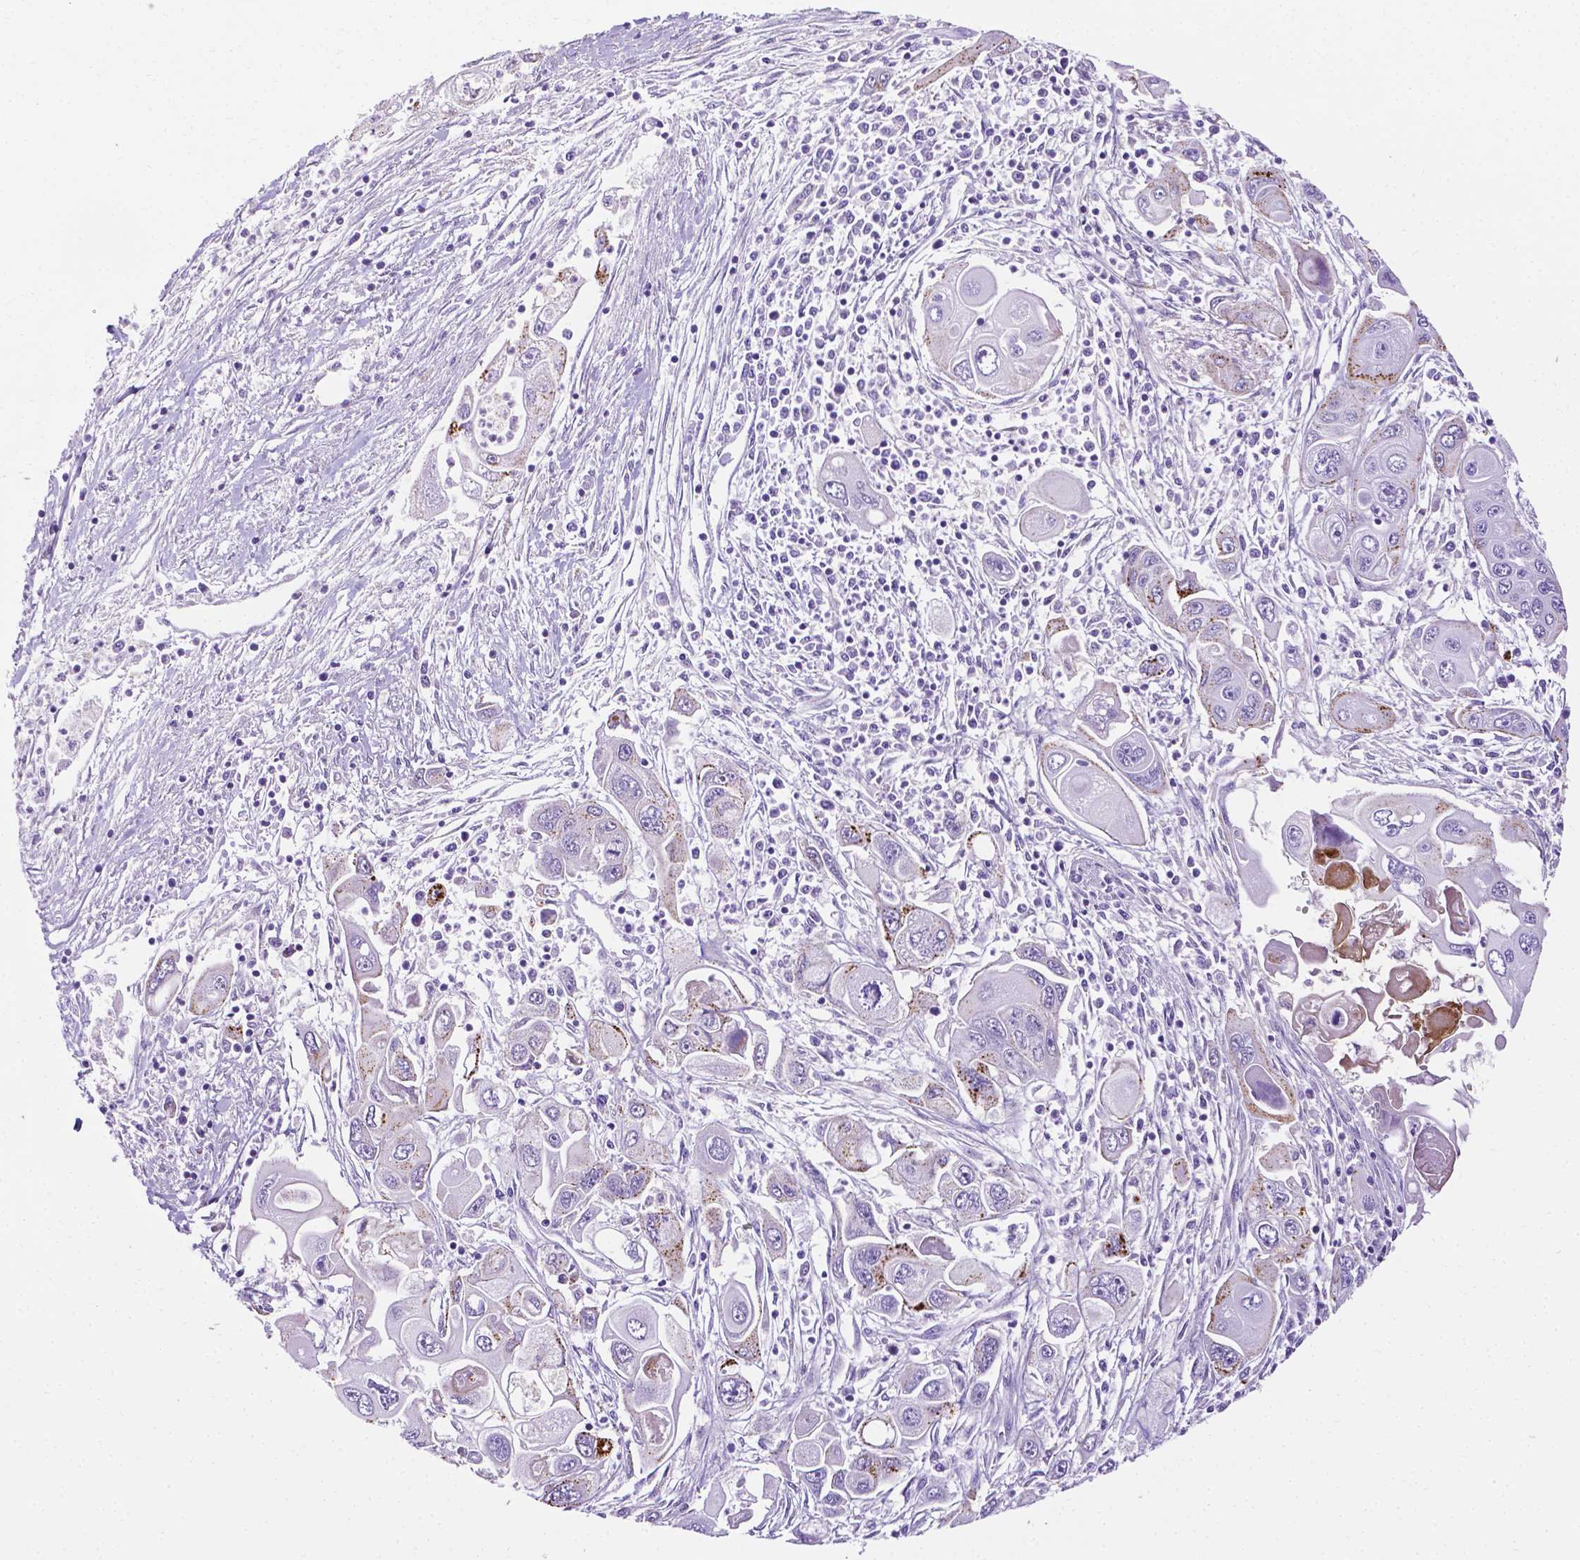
{"staining": {"intensity": "negative", "quantity": "none", "location": "none"}, "tissue": "pancreatic cancer", "cell_type": "Tumor cells", "image_type": "cancer", "snomed": [{"axis": "morphology", "description": "Adenocarcinoma, NOS"}, {"axis": "topography", "description": "Pancreas"}], "caption": "Pancreatic adenocarcinoma stained for a protein using immunohistochemistry (IHC) exhibits no positivity tumor cells.", "gene": "APOE", "patient": {"sex": "male", "age": 70}}